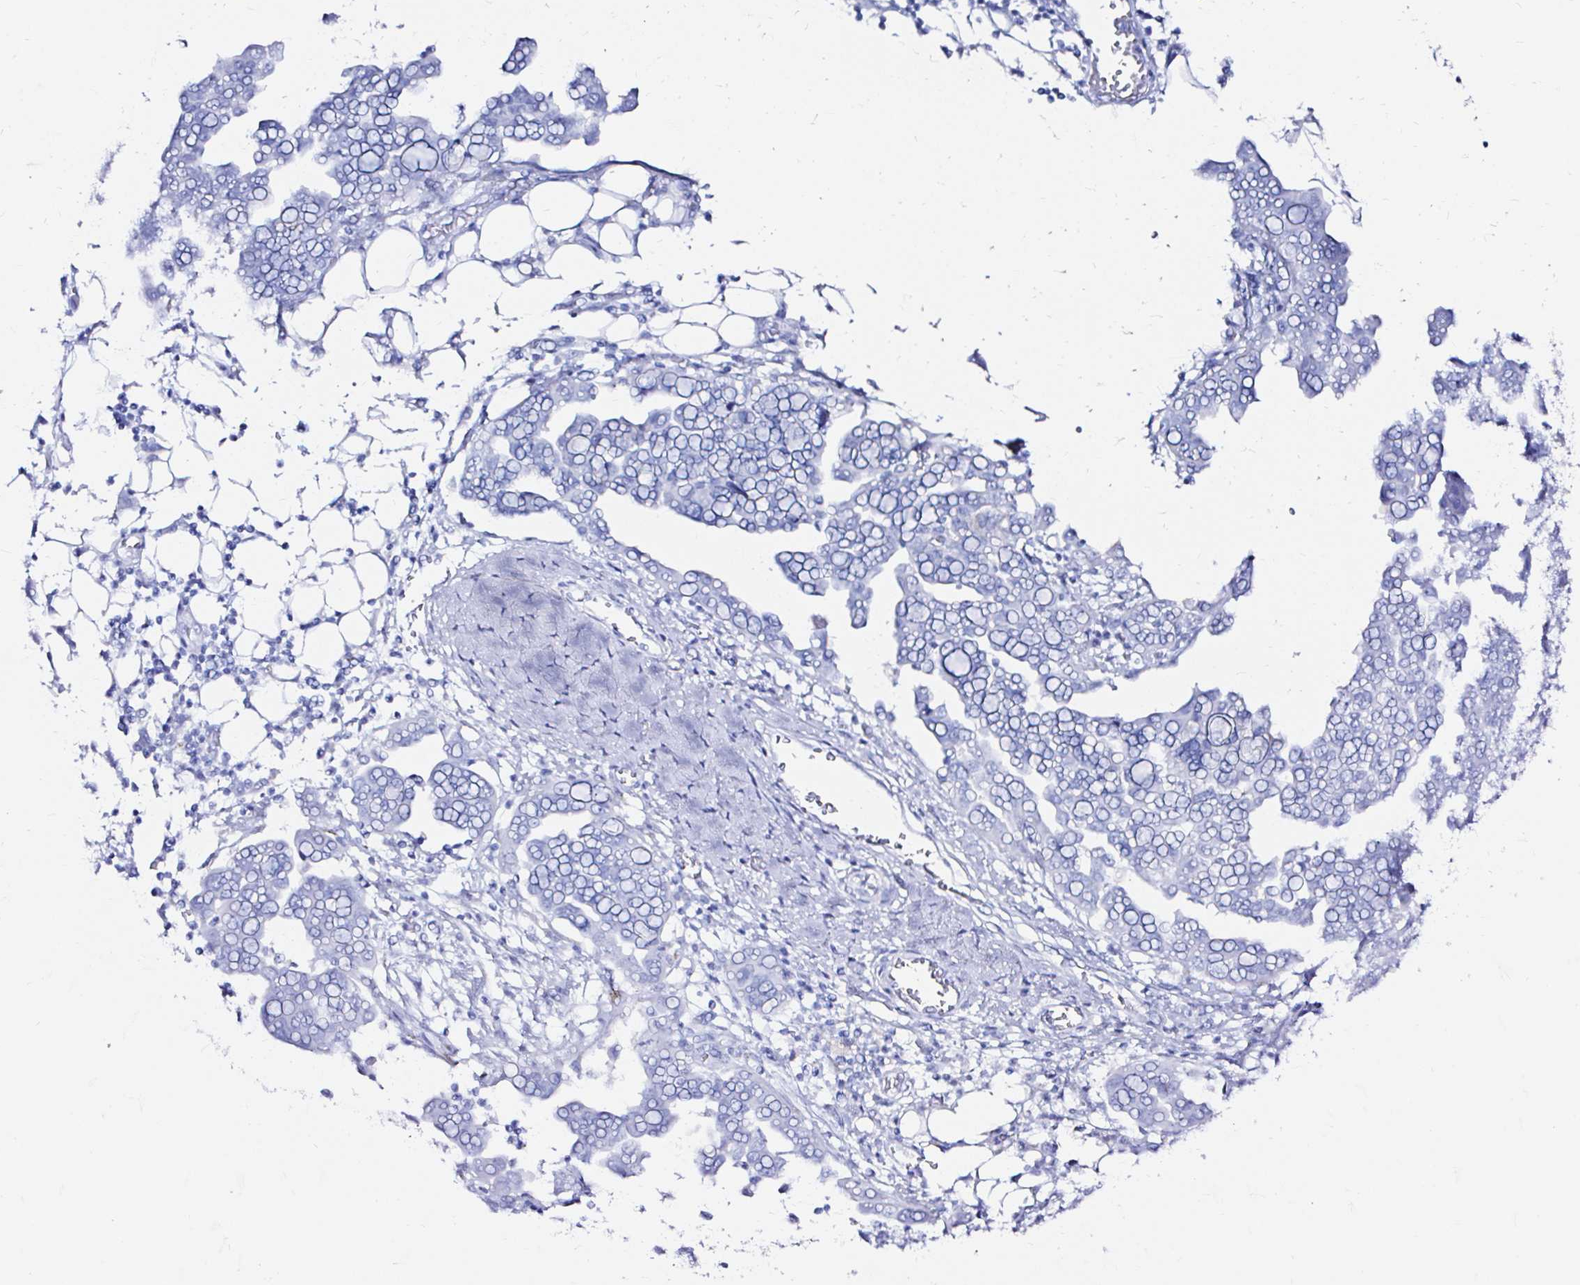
{"staining": {"intensity": "negative", "quantity": "none", "location": "none"}, "tissue": "ovarian cancer", "cell_type": "Tumor cells", "image_type": "cancer", "snomed": [{"axis": "morphology", "description": "Cystadenocarcinoma, serous, NOS"}, {"axis": "topography", "description": "Ovary"}], "caption": "Protein analysis of ovarian serous cystadenocarcinoma reveals no significant staining in tumor cells.", "gene": "ZNF432", "patient": {"sex": "female", "age": 59}}